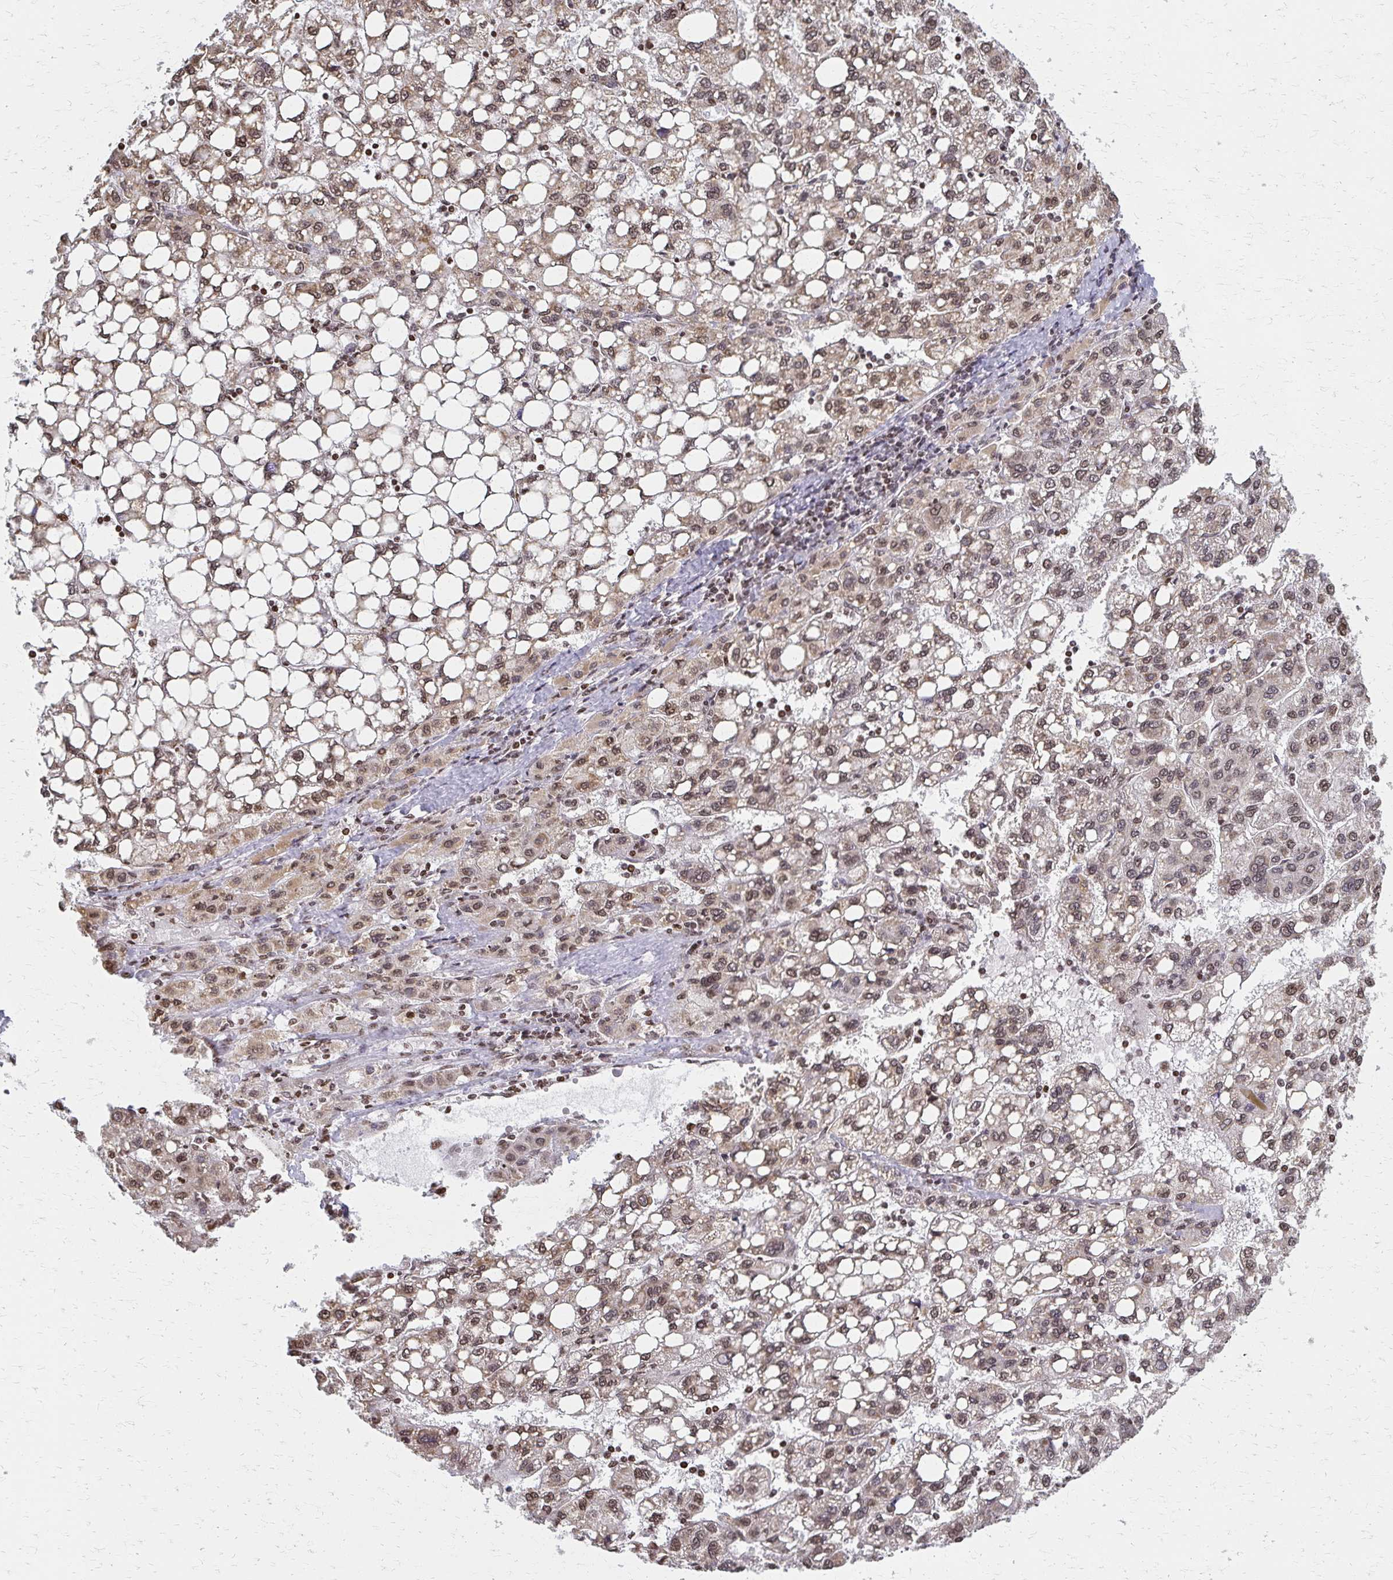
{"staining": {"intensity": "moderate", "quantity": ">75%", "location": "nuclear"}, "tissue": "liver cancer", "cell_type": "Tumor cells", "image_type": "cancer", "snomed": [{"axis": "morphology", "description": "Carcinoma, Hepatocellular, NOS"}, {"axis": "topography", "description": "Liver"}], "caption": "Immunohistochemistry image of human liver cancer (hepatocellular carcinoma) stained for a protein (brown), which exhibits medium levels of moderate nuclear staining in about >75% of tumor cells.", "gene": "HOXA9", "patient": {"sex": "female", "age": 82}}